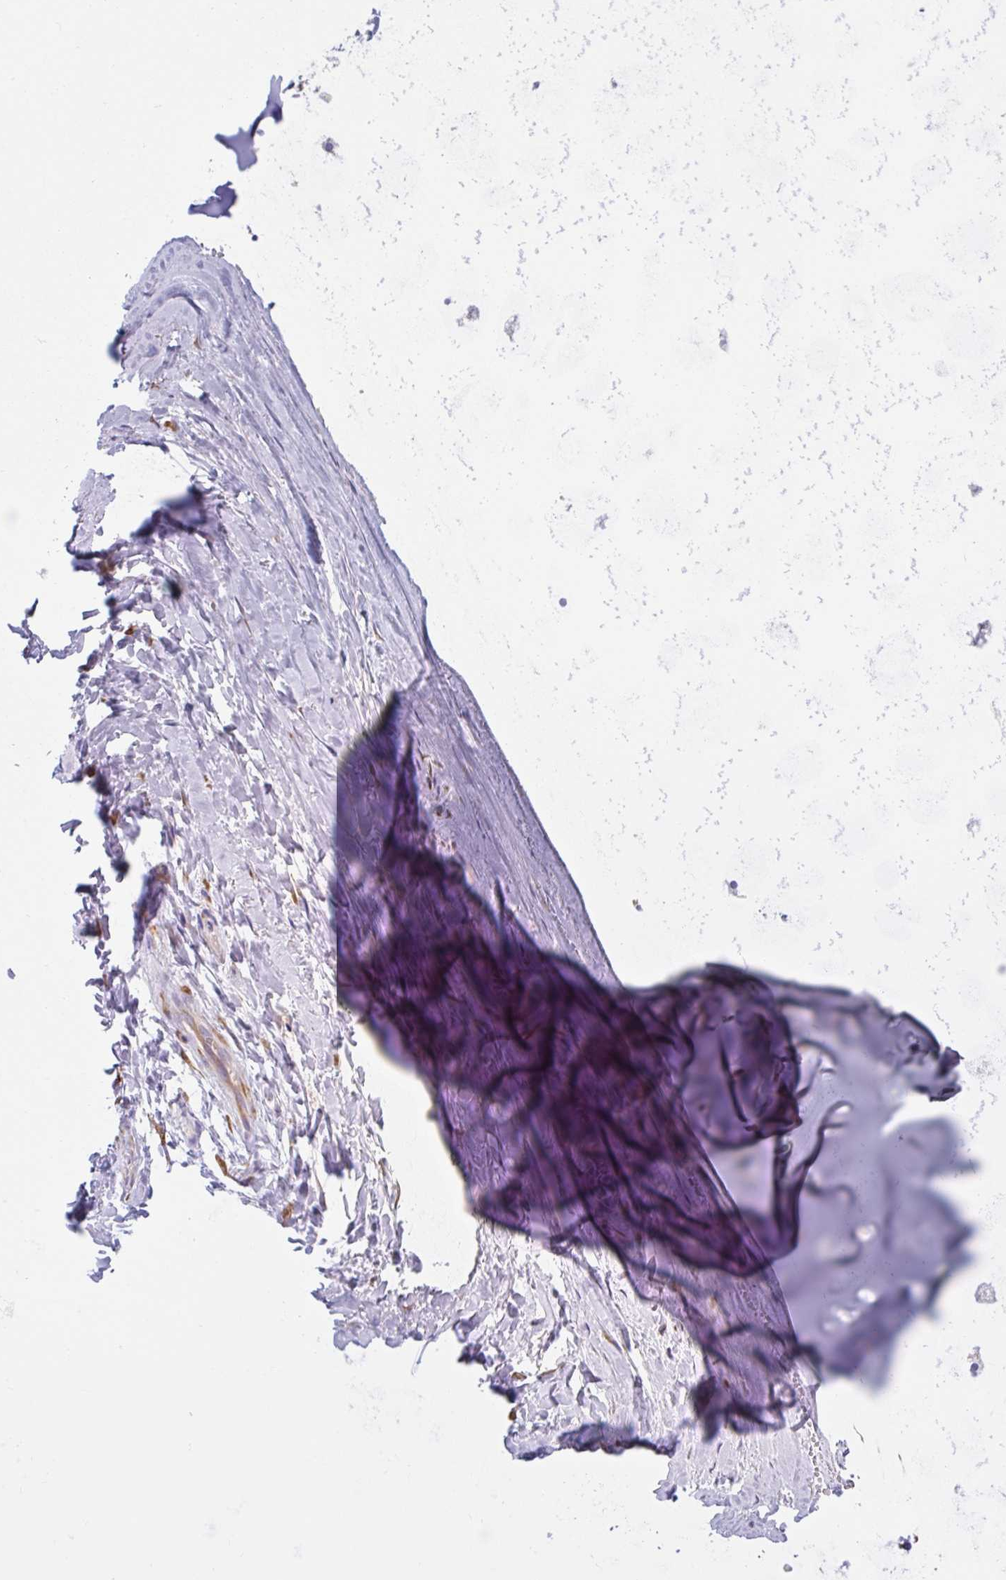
{"staining": {"intensity": "negative", "quantity": "none", "location": "none"}, "tissue": "soft tissue", "cell_type": "Chondrocytes", "image_type": "normal", "snomed": [{"axis": "morphology", "description": "Normal tissue, NOS"}, {"axis": "topography", "description": "Cartilage tissue"}, {"axis": "topography", "description": "Nasopharynx"}, {"axis": "topography", "description": "Thyroid gland"}], "caption": "A high-resolution photomicrograph shows IHC staining of unremarkable soft tissue, which reveals no significant staining in chondrocytes.", "gene": "SHROOM1", "patient": {"sex": "male", "age": 63}}